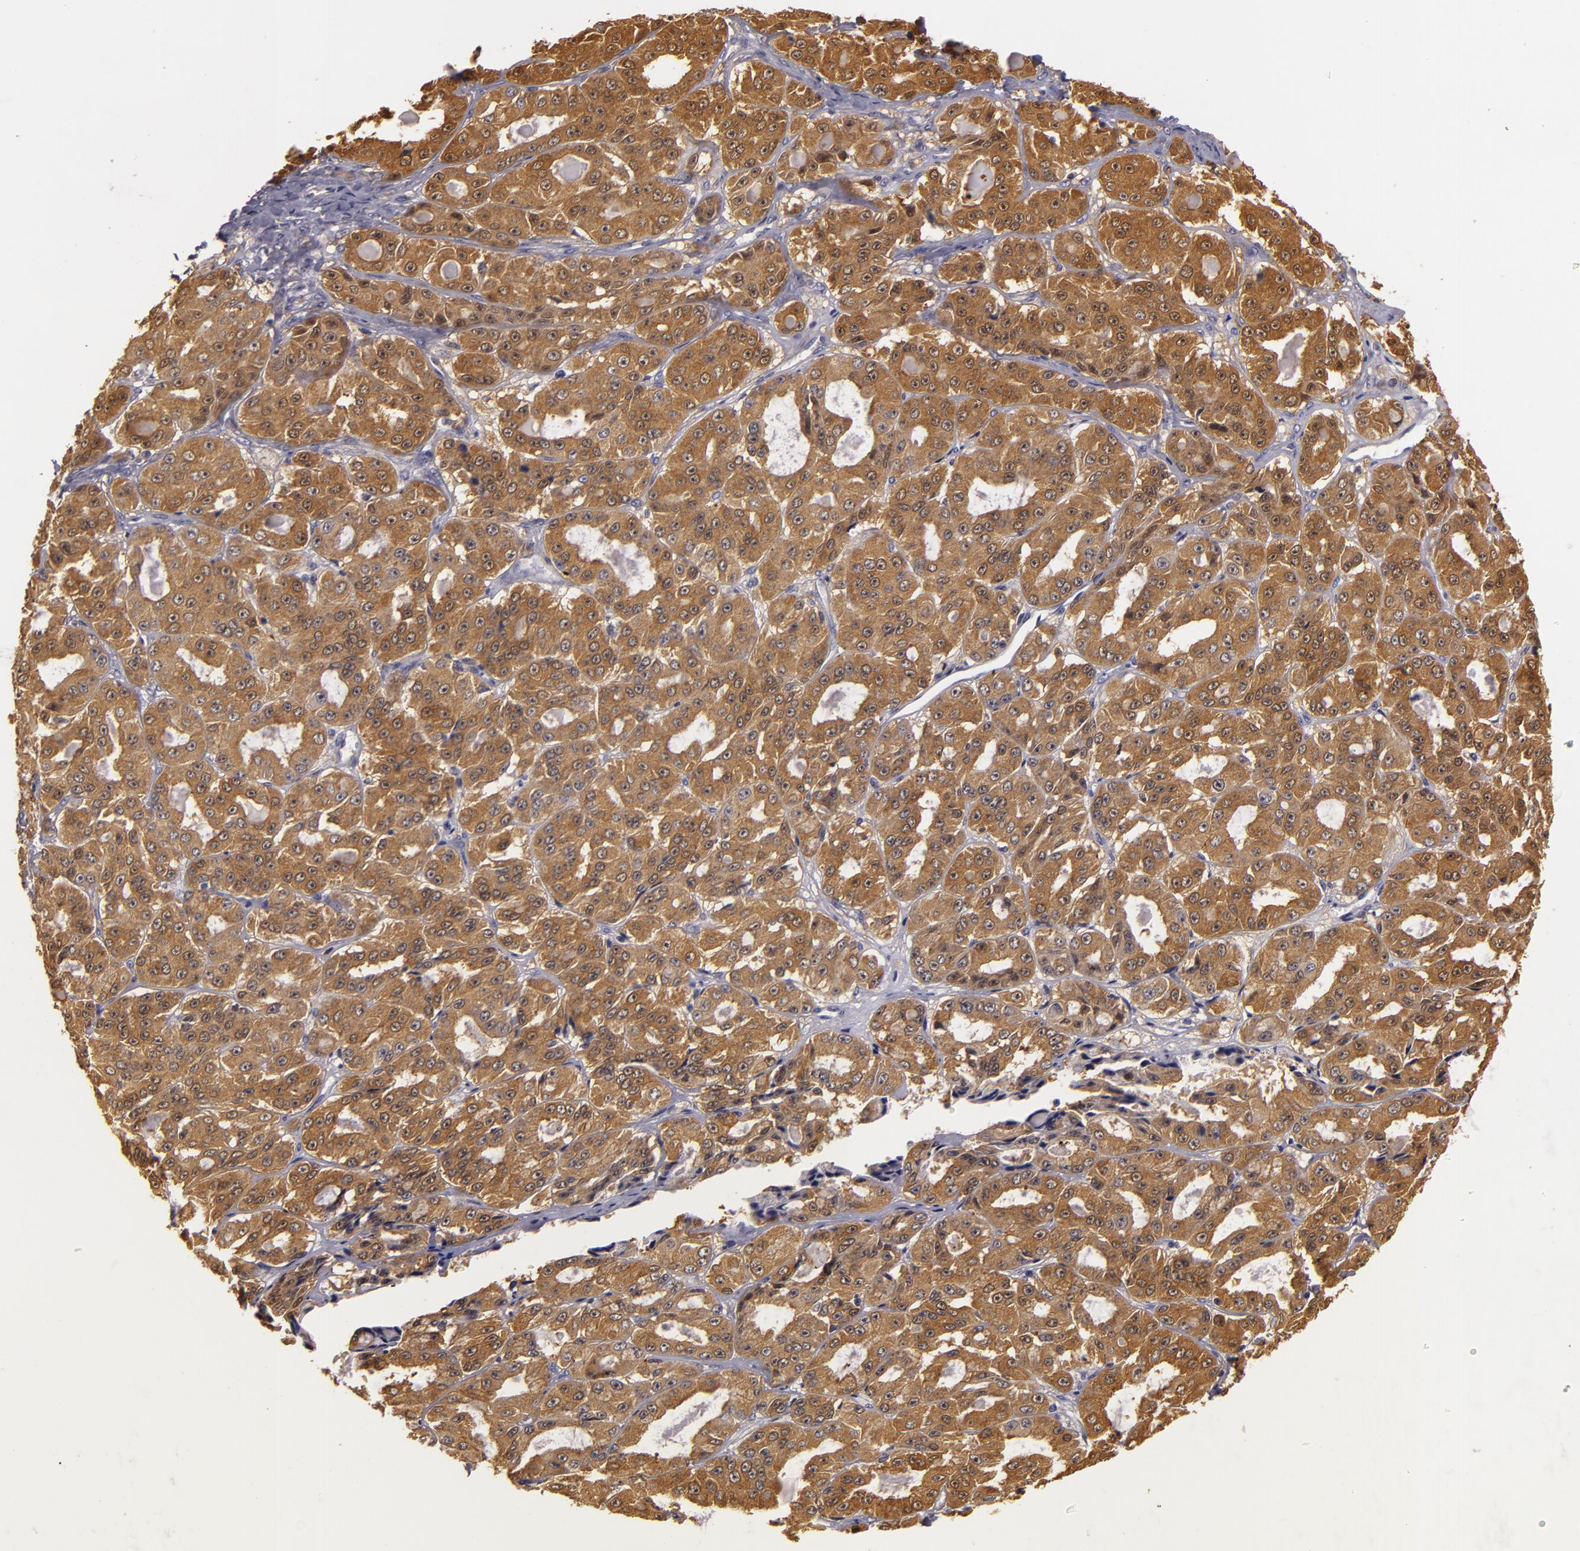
{"staining": {"intensity": "strong", "quantity": ">75%", "location": "cytoplasmic/membranous"}, "tissue": "ovarian cancer", "cell_type": "Tumor cells", "image_type": "cancer", "snomed": [{"axis": "morphology", "description": "Carcinoma, endometroid"}, {"axis": "topography", "description": "Ovary"}], "caption": "Ovarian cancer stained for a protein exhibits strong cytoplasmic/membranous positivity in tumor cells.", "gene": "TOM1", "patient": {"sex": "female", "age": 61}}